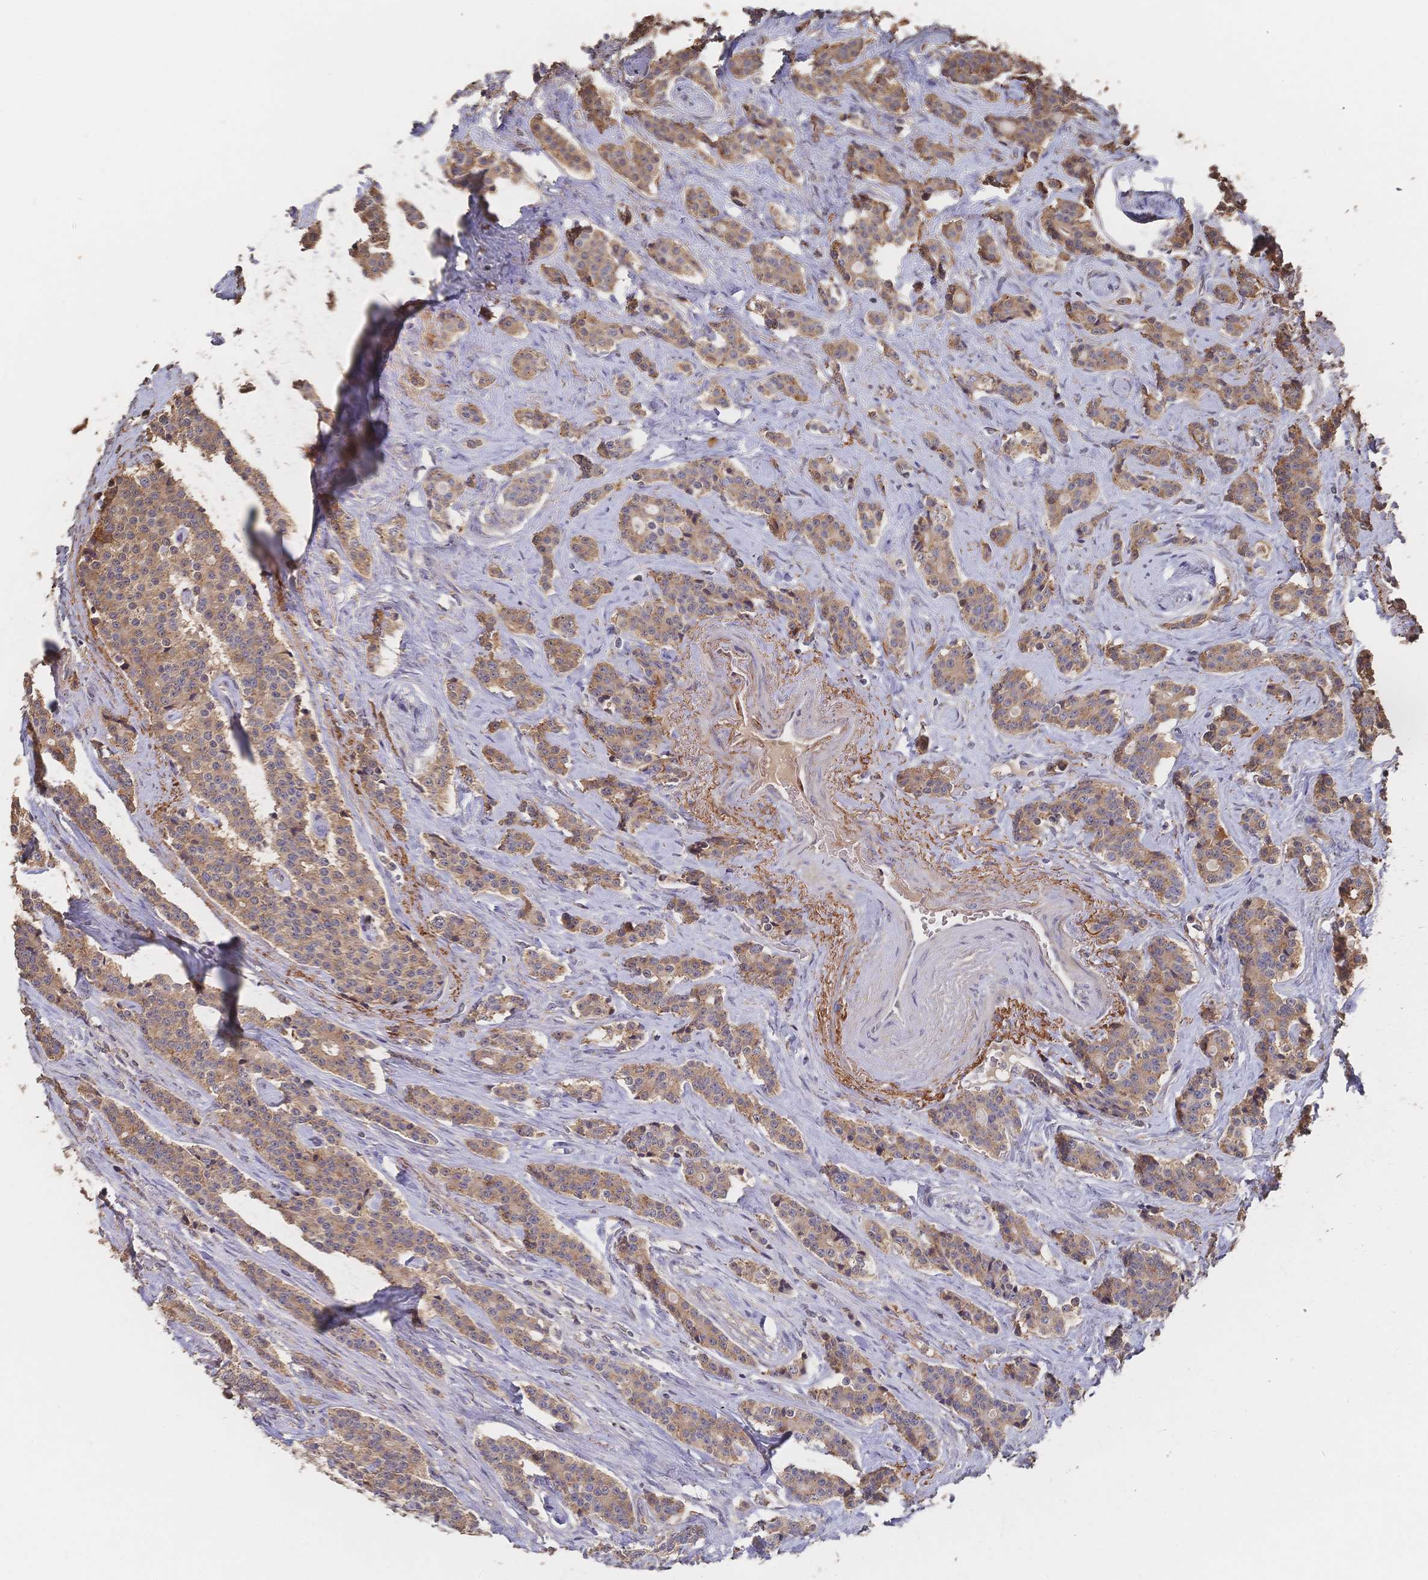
{"staining": {"intensity": "moderate", "quantity": ">75%", "location": "cytoplasmic/membranous"}, "tissue": "carcinoid", "cell_type": "Tumor cells", "image_type": "cancer", "snomed": [{"axis": "morphology", "description": "Carcinoid, malignant, NOS"}, {"axis": "topography", "description": "Small intestine"}], "caption": "Brown immunohistochemical staining in malignant carcinoid shows moderate cytoplasmic/membranous staining in about >75% of tumor cells.", "gene": "DNAJA4", "patient": {"sex": "female", "age": 73}}